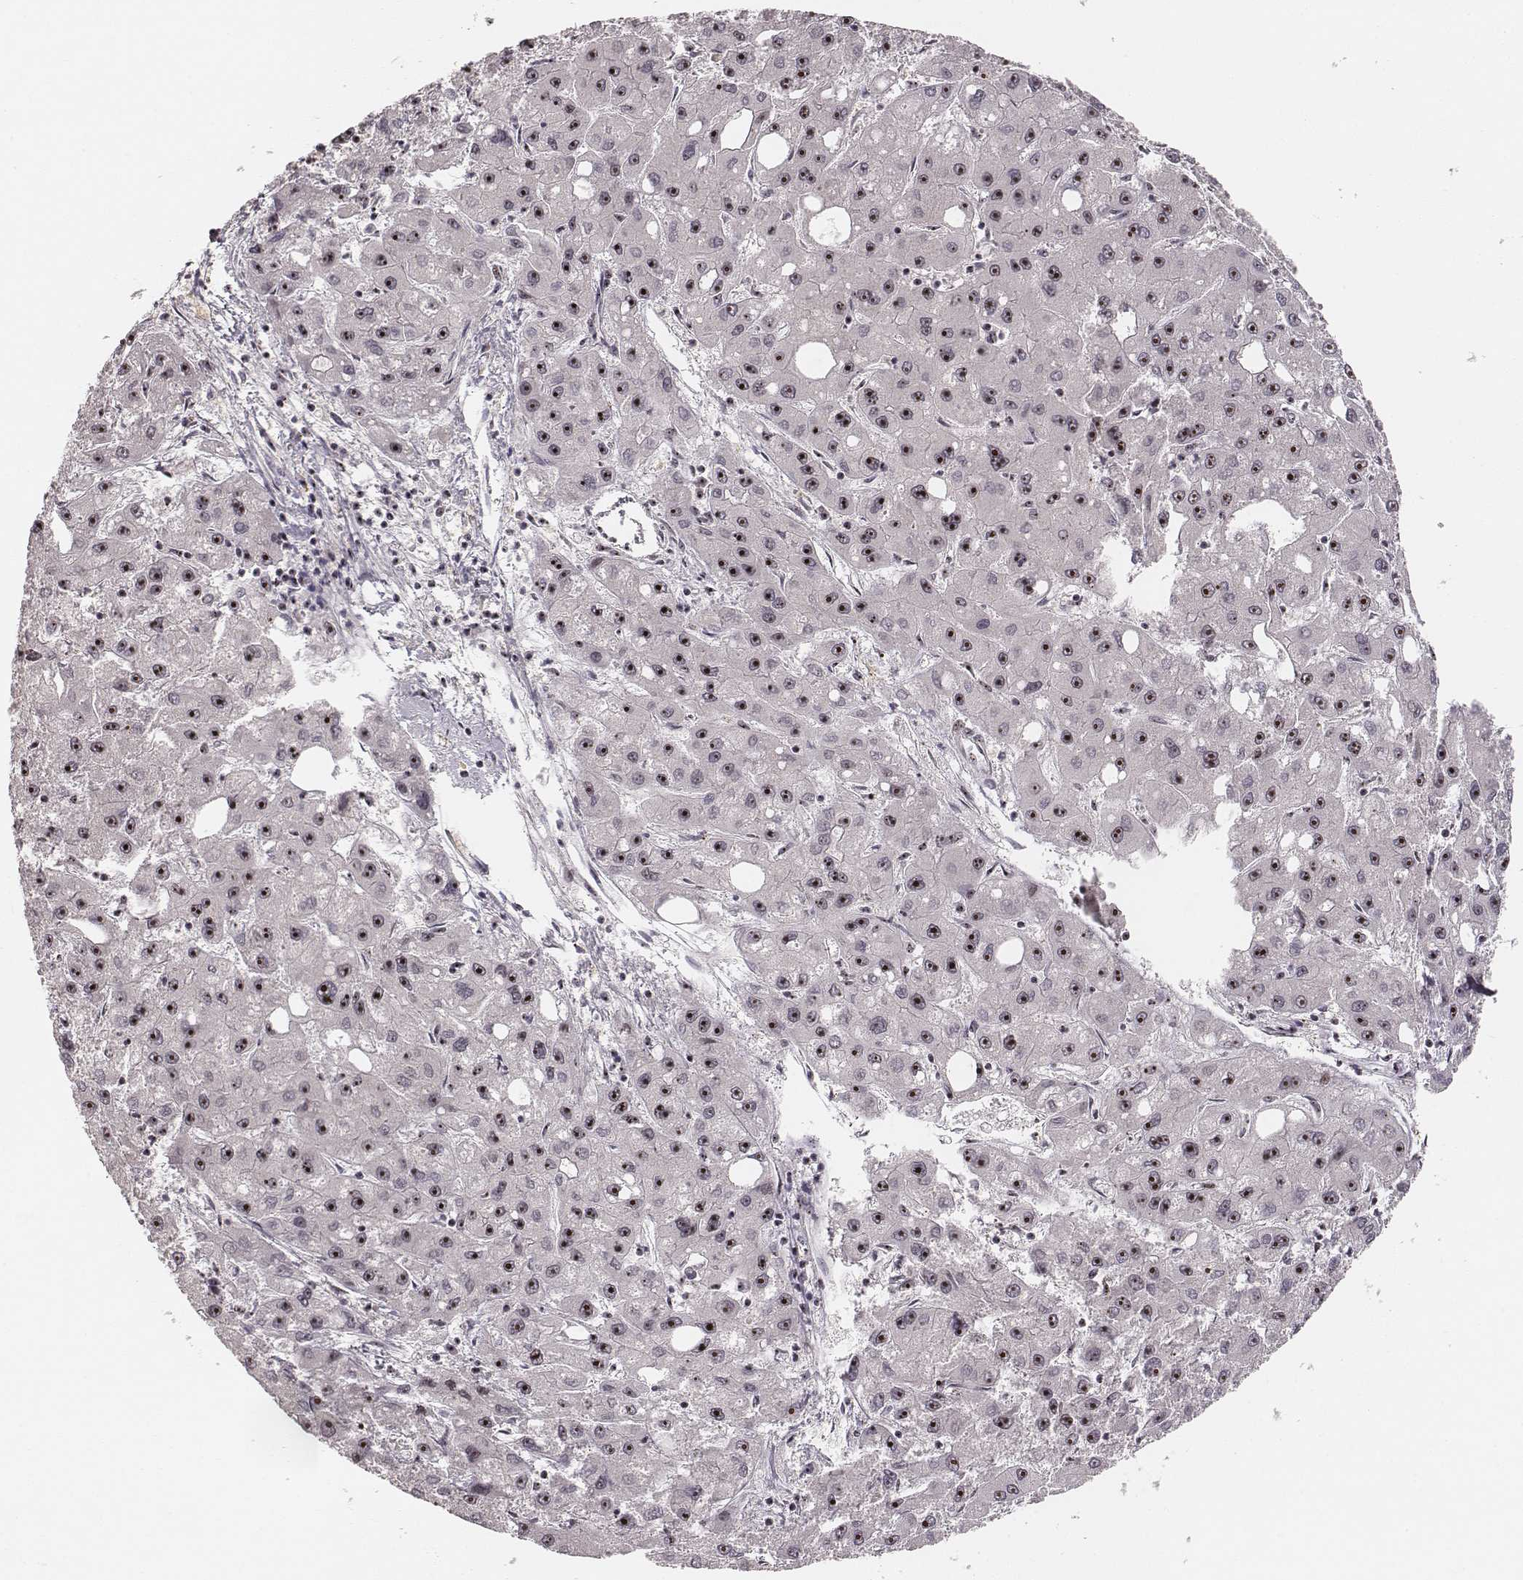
{"staining": {"intensity": "moderate", "quantity": ">75%", "location": "nuclear"}, "tissue": "liver cancer", "cell_type": "Tumor cells", "image_type": "cancer", "snomed": [{"axis": "morphology", "description": "Carcinoma, Hepatocellular, NOS"}, {"axis": "topography", "description": "Liver"}], "caption": "Protein staining of liver hepatocellular carcinoma tissue reveals moderate nuclear staining in about >75% of tumor cells. (brown staining indicates protein expression, while blue staining denotes nuclei).", "gene": "NOP56", "patient": {"sex": "male", "age": 73}}